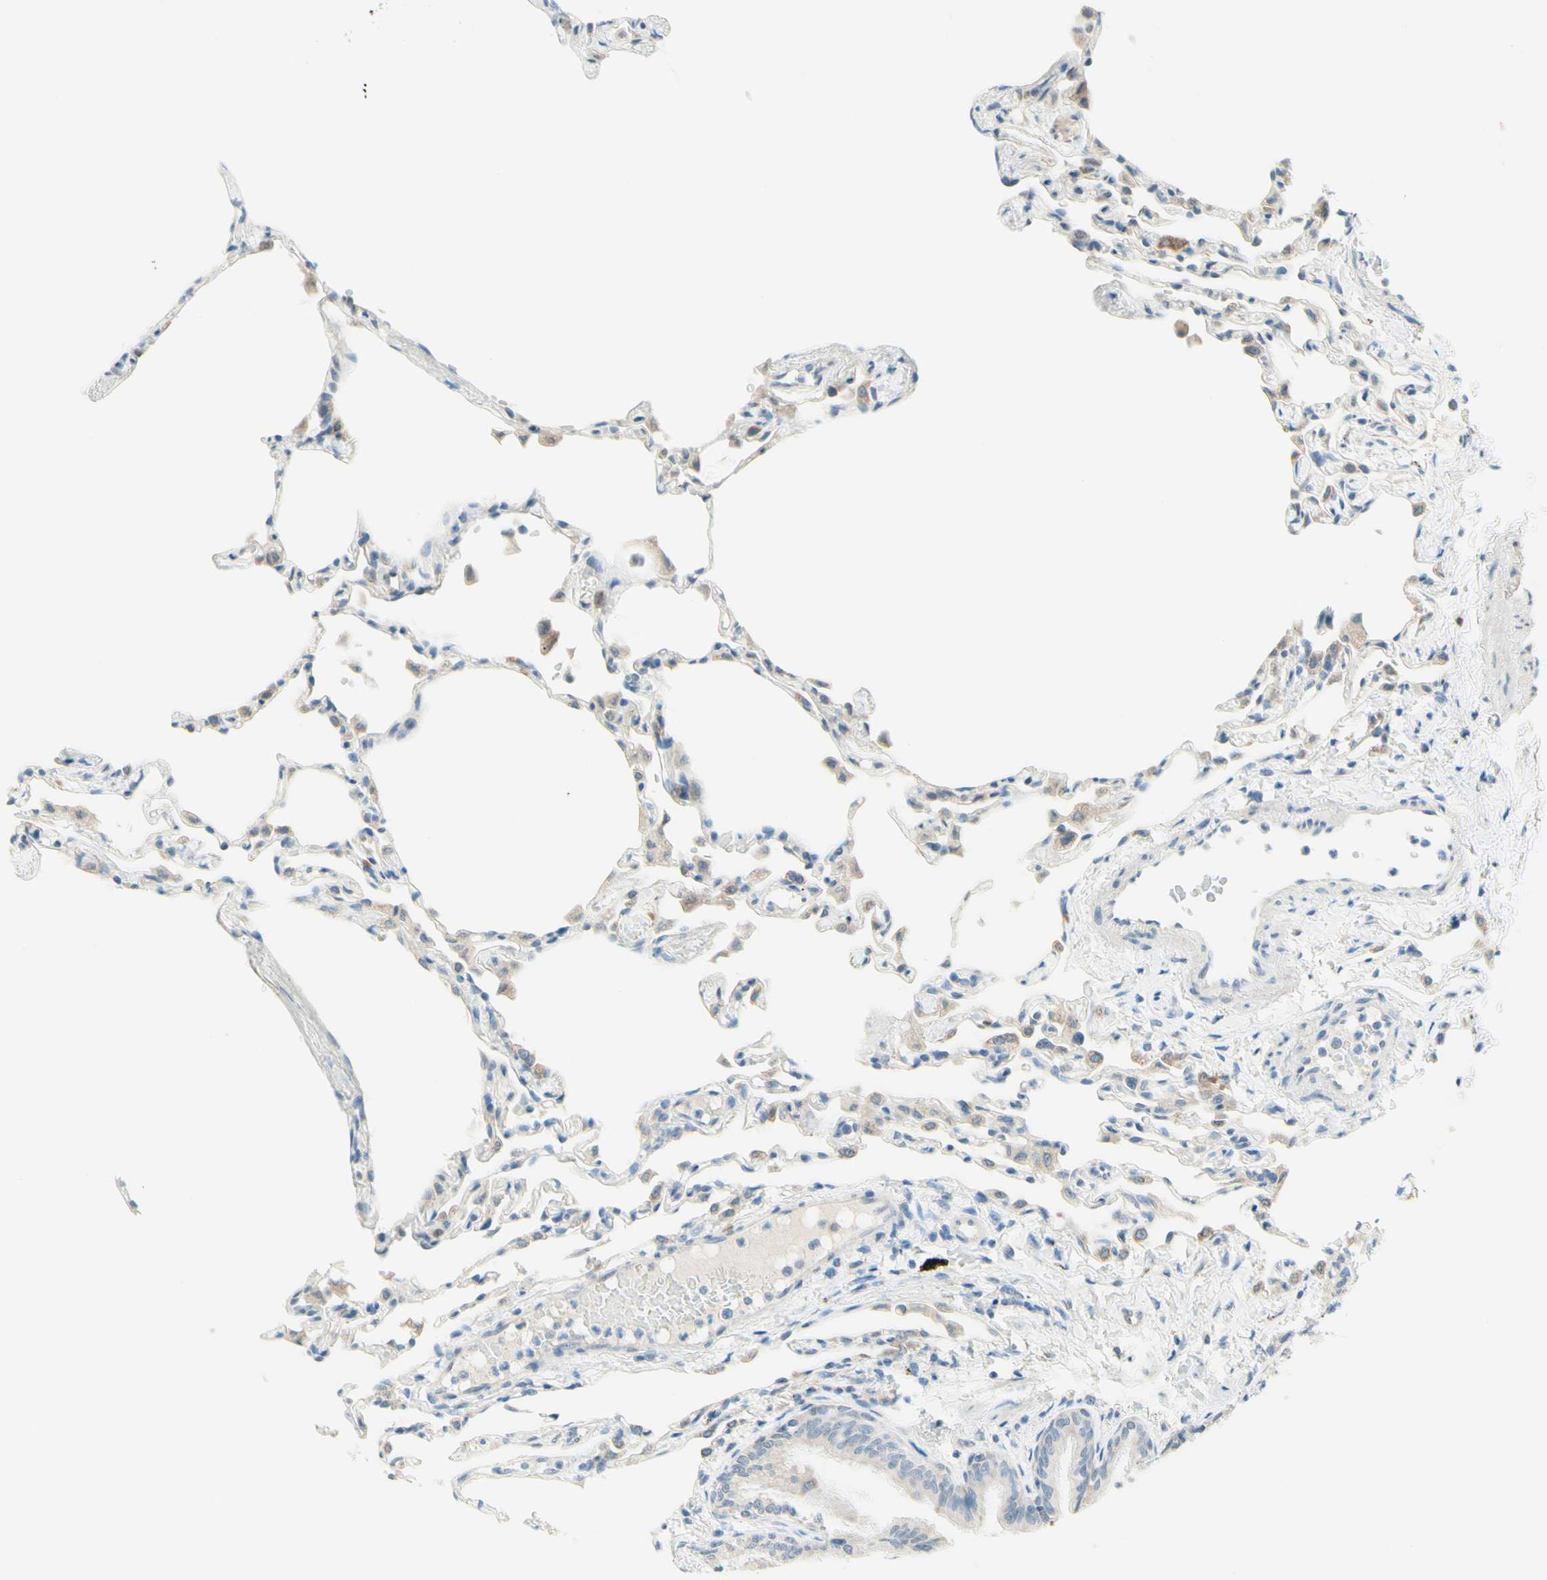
{"staining": {"intensity": "weak", "quantity": "25%-75%", "location": "cytoplasmic/membranous"}, "tissue": "lung", "cell_type": "Alveolar cells", "image_type": "normal", "snomed": [{"axis": "morphology", "description": "Normal tissue, NOS"}, {"axis": "topography", "description": "Lung"}], "caption": "Normal lung was stained to show a protein in brown. There is low levels of weak cytoplasmic/membranous staining in approximately 25%-75% of alveolar cells.", "gene": "JPH1", "patient": {"sex": "female", "age": 49}}